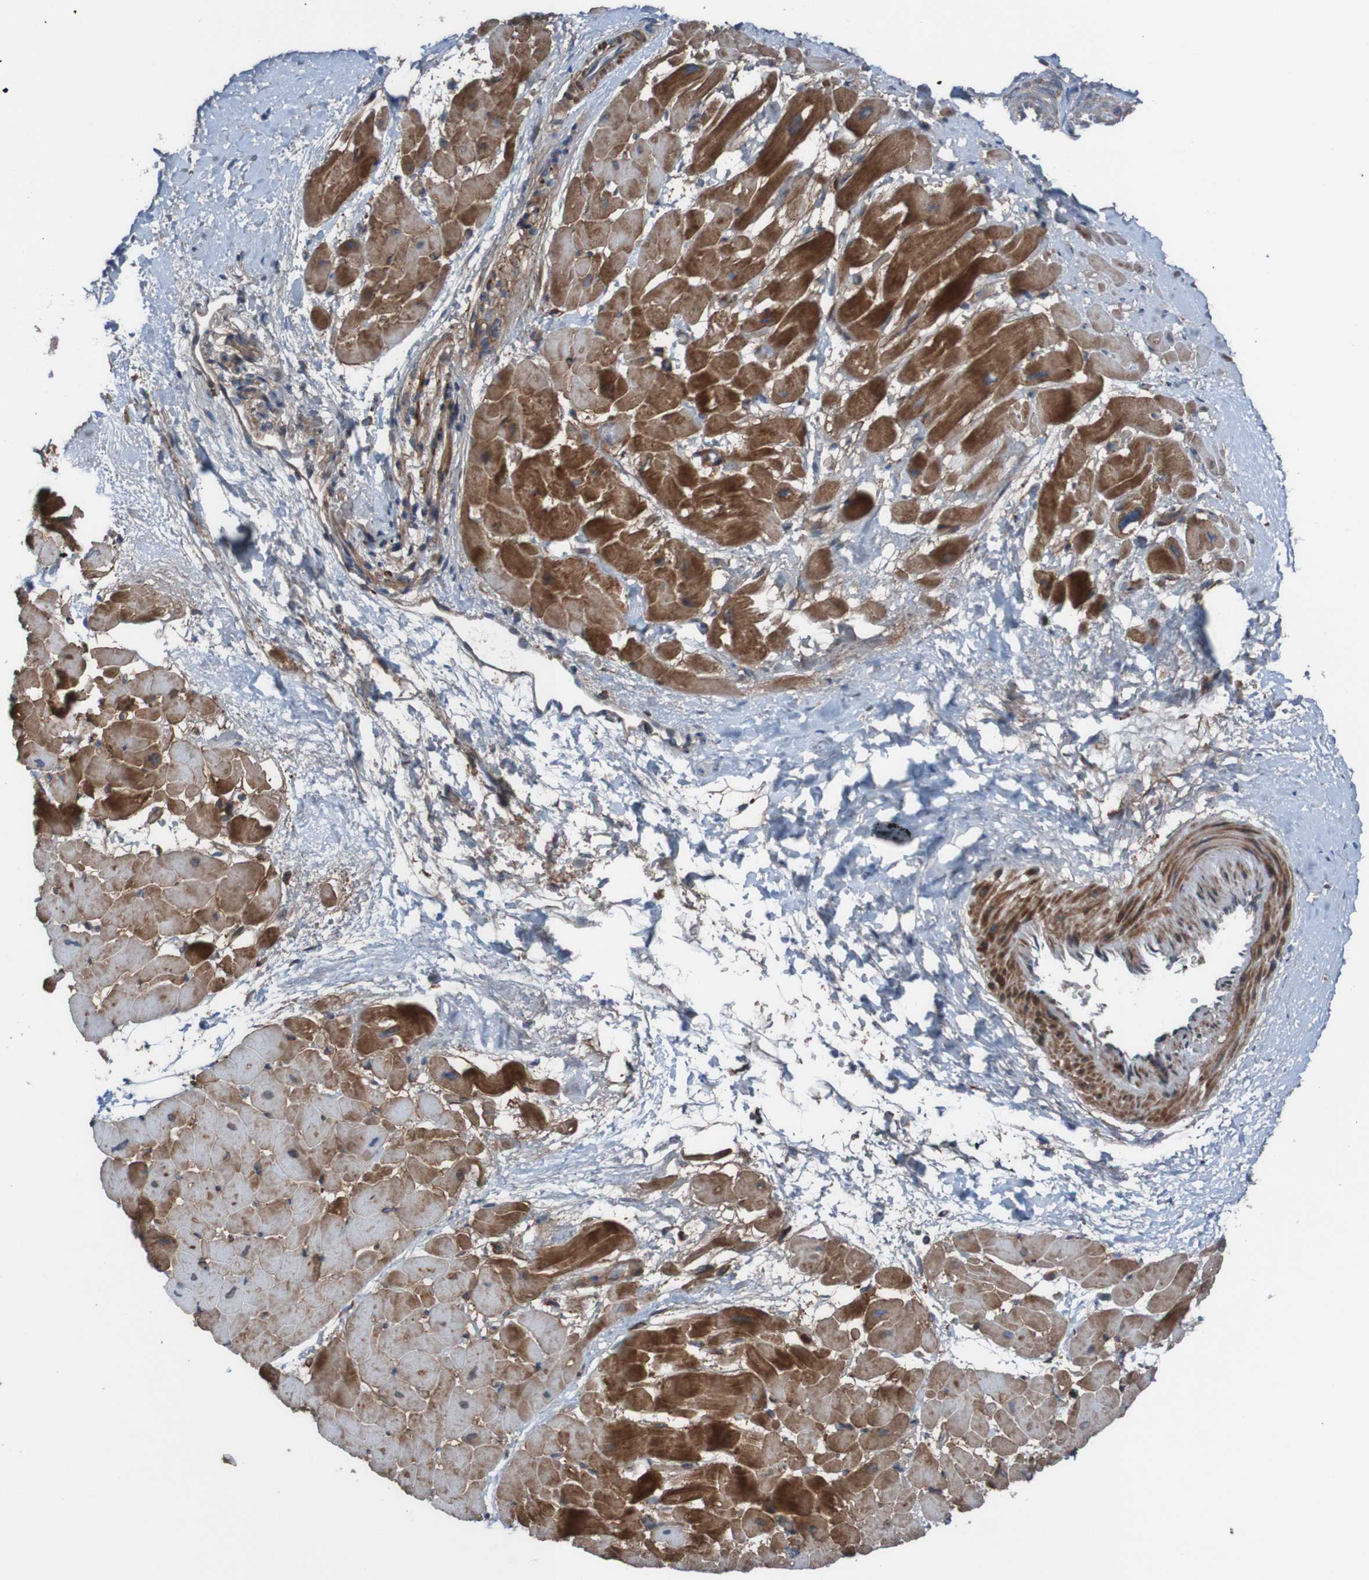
{"staining": {"intensity": "strong", "quantity": ">75%", "location": "cytoplasmic/membranous"}, "tissue": "heart muscle", "cell_type": "Cardiomyocytes", "image_type": "normal", "snomed": [{"axis": "morphology", "description": "Normal tissue, NOS"}, {"axis": "topography", "description": "Heart"}], "caption": "Heart muscle stained with immunohistochemistry (IHC) demonstrates strong cytoplasmic/membranous staining in approximately >75% of cardiomyocytes.", "gene": "PDGFB", "patient": {"sex": "male", "age": 45}}